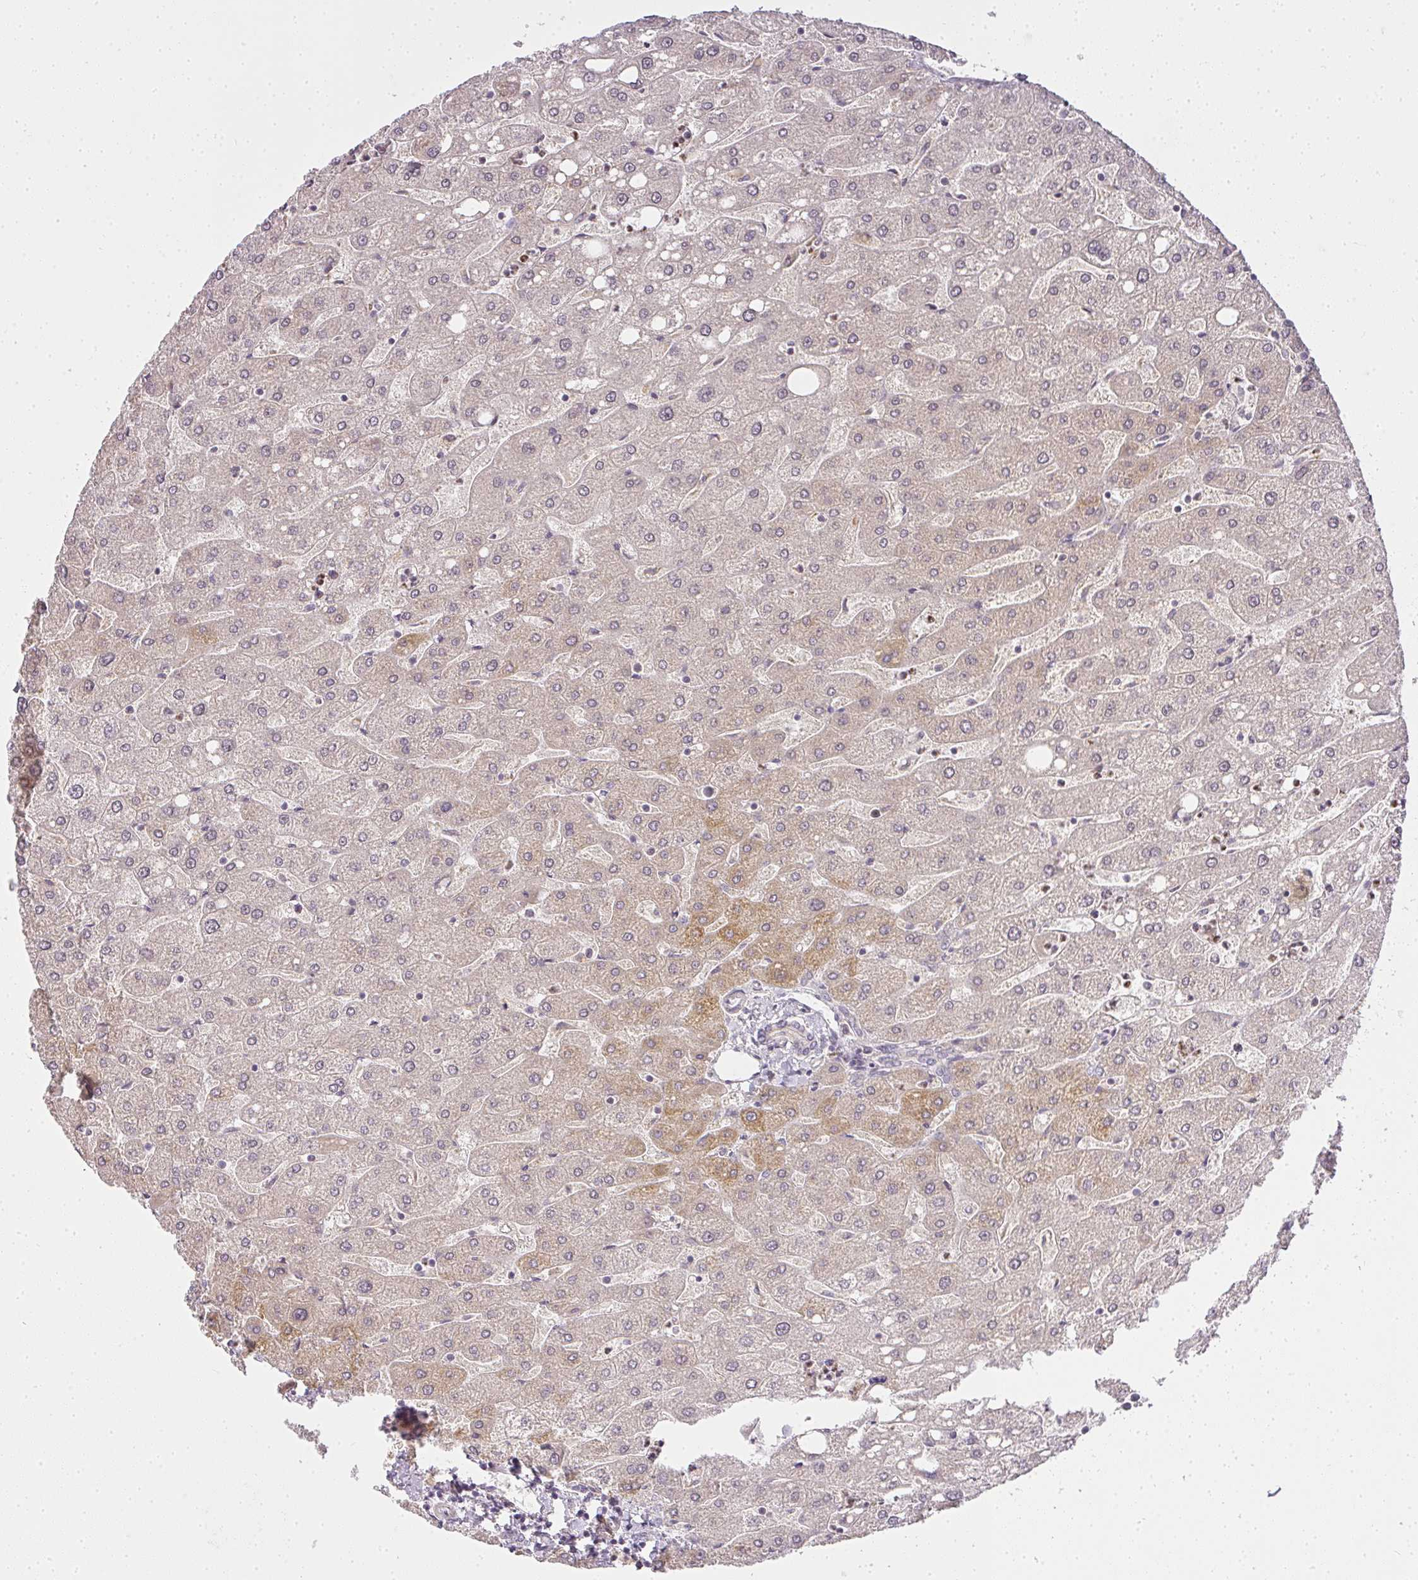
{"staining": {"intensity": "weak", "quantity": "<25%", "location": "cytoplasmic/membranous"}, "tissue": "liver", "cell_type": "Cholangiocytes", "image_type": "normal", "snomed": [{"axis": "morphology", "description": "Normal tissue, NOS"}, {"axis": "topography", "description": "Liver"}], "caption": "Protein analysis of benign liver exhibits no significant staining in cholangiocytes. Nuclei are stained in blue.", "gene": "MED19", "patient": {"sex": "male", "age": 67}}